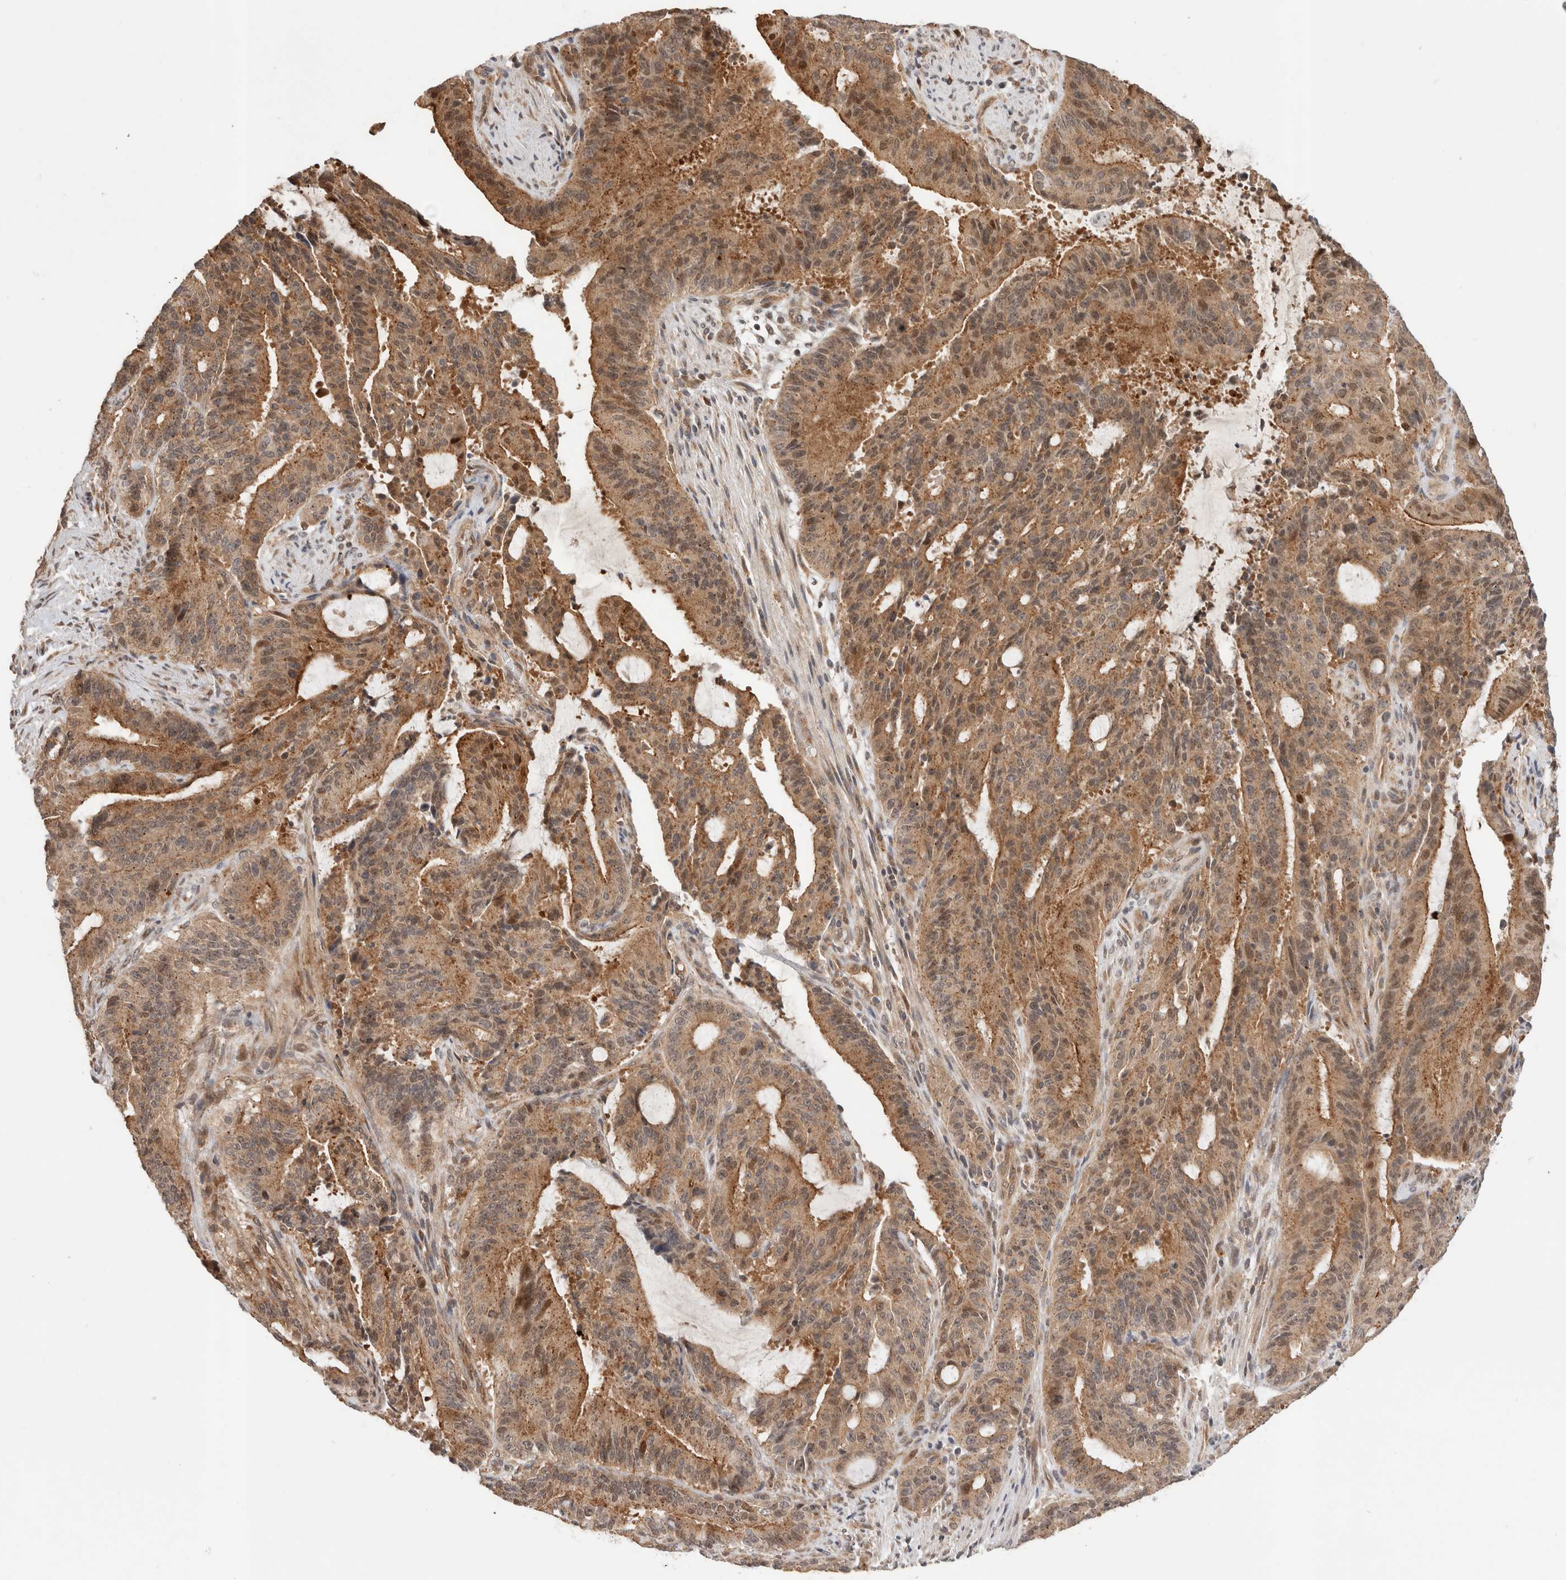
{"staining": {"intensity": "moderate", "quantity": ">75%", "location": "cytoplasmic/membranous,nuclear"}, "tissue": "liver cancer", "cell_type": "Tumor cells", "image_type": "cancer", "snomed": [{"axis": "morphology", "description": "Normal tissue, NOS"}, {"axis": "morphology", "description": "Cholangiocarcinoma"}, {"axis": "topography", "description": "Liver"}, {"axis": "topography", "description": "Peripheral nerve tissue"}], "caption": "High-magnification brightfield microscopy of liver cancer stained with DAB (3,3'-diaminobenzidine) (brown) and counterstained with hematoxylin (blue). tumor cells exhibit moderate cytoplasmic/membranous and nuclear expression is present in about>75% of cells. (DAB = brown stain, brightfield microscopy at high magnification).", "gene": "OTUD6B", "patient": {"sex": "female", "age": 73}}